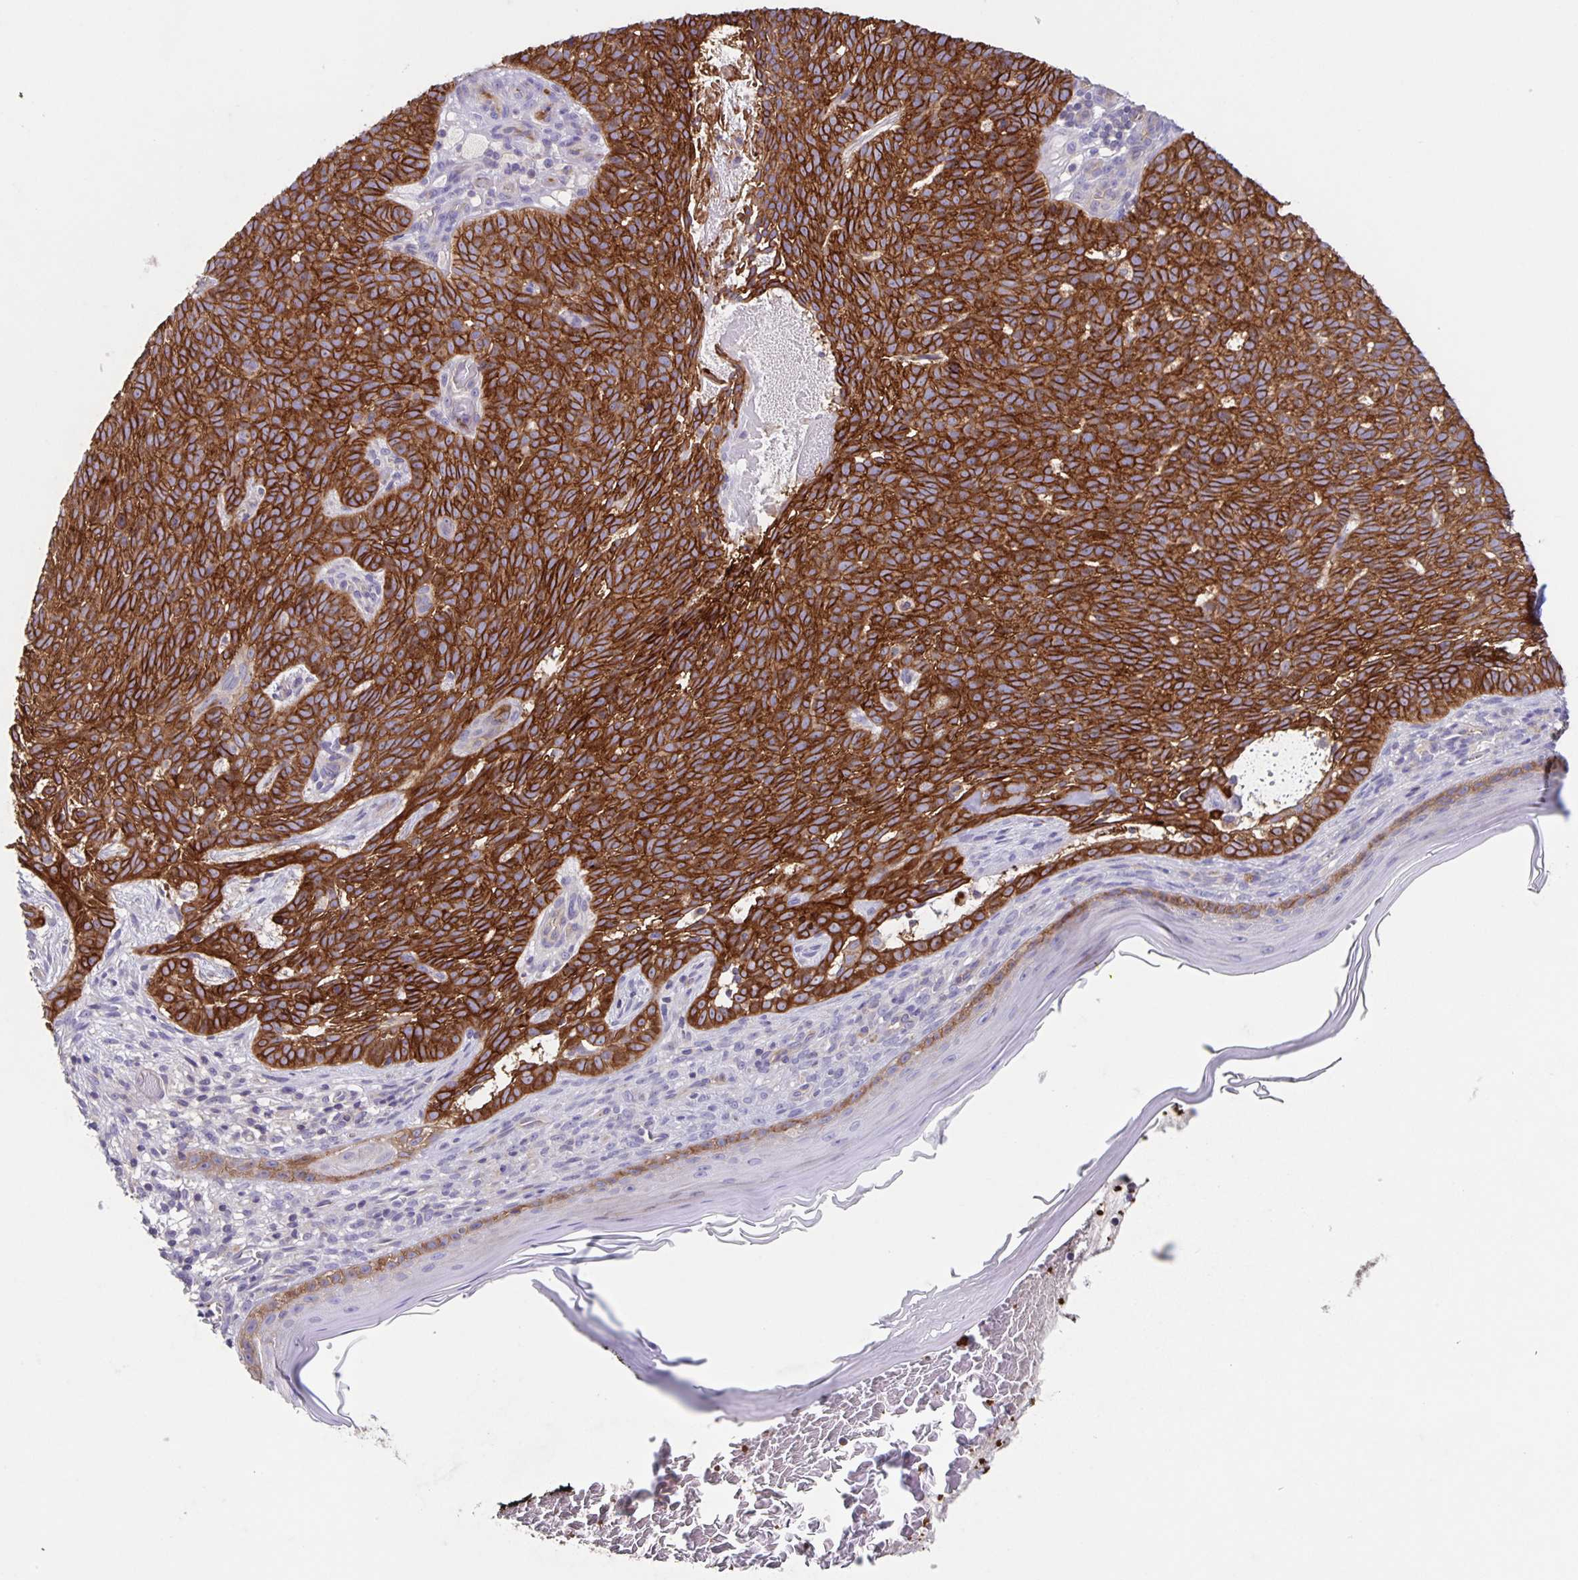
{"staining": {"intensity": "strong", "quantity": ">75%", "location": "cytoplasmic/membranous"}, "tissue": "skin cancer", "cell_type": "Tumor cells", "image_type": "cancer", "snomed": [{"axis": "morphology", "description": "Basal cell carcinoma"}, {"axis": "topography", "description": "Skin"}], "caption": "DAB immunohistochemical staining of skin cancer demonstrates strong cytoplasmic/membranous protein expression in about >75% of tumor cells. (Brightfield microscopy of DAB IHC at high magnification).", "gene": "ITGA2", "patient": {"sex": "male", "age": 78}}